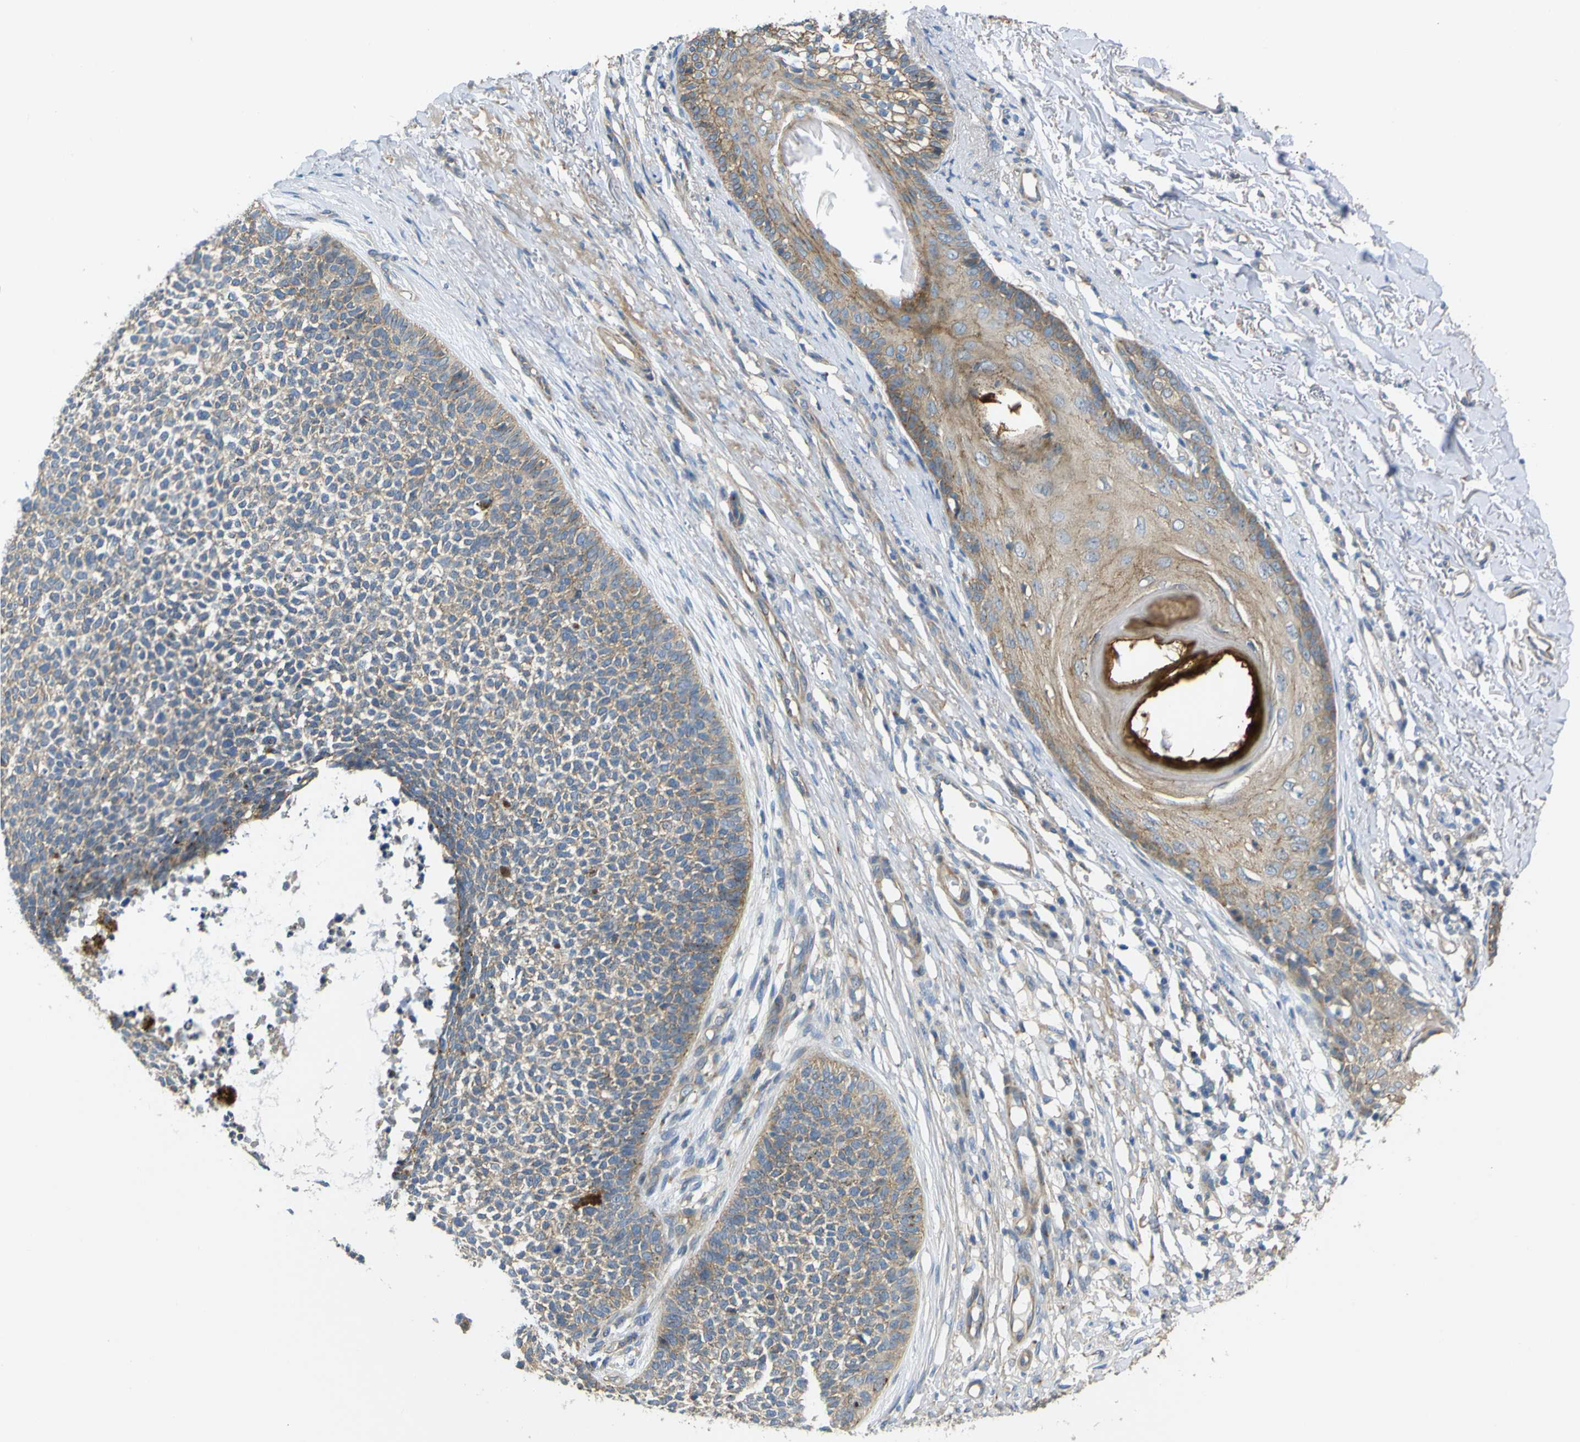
{"staining": {"intensity": "weak", "quantity": "25%-75%", "location": "cytoplasmic/membranous"}, "tissue": "skin cancer", "cell_type": "Tumor cells", "image_type": "cancer", "snomed": [{"axis": "morphology", "description": "Basal cell carcinoma"}, {"axis": "topography", "description": "Skin"}], "caption": "DAB immunohistochemical staining of human skin cancer (basal cell carcinoma) shows weak cytoplasmic/membranous protein staining in approximately 25%-75% of tumor cells. The staining is performed using DAB brown chromogen to label protein expression. The nuclei are counter-stained blue using hematoxylin.", "gene": "SYPL1", "patient": {"sex": "female", "age": 84}}